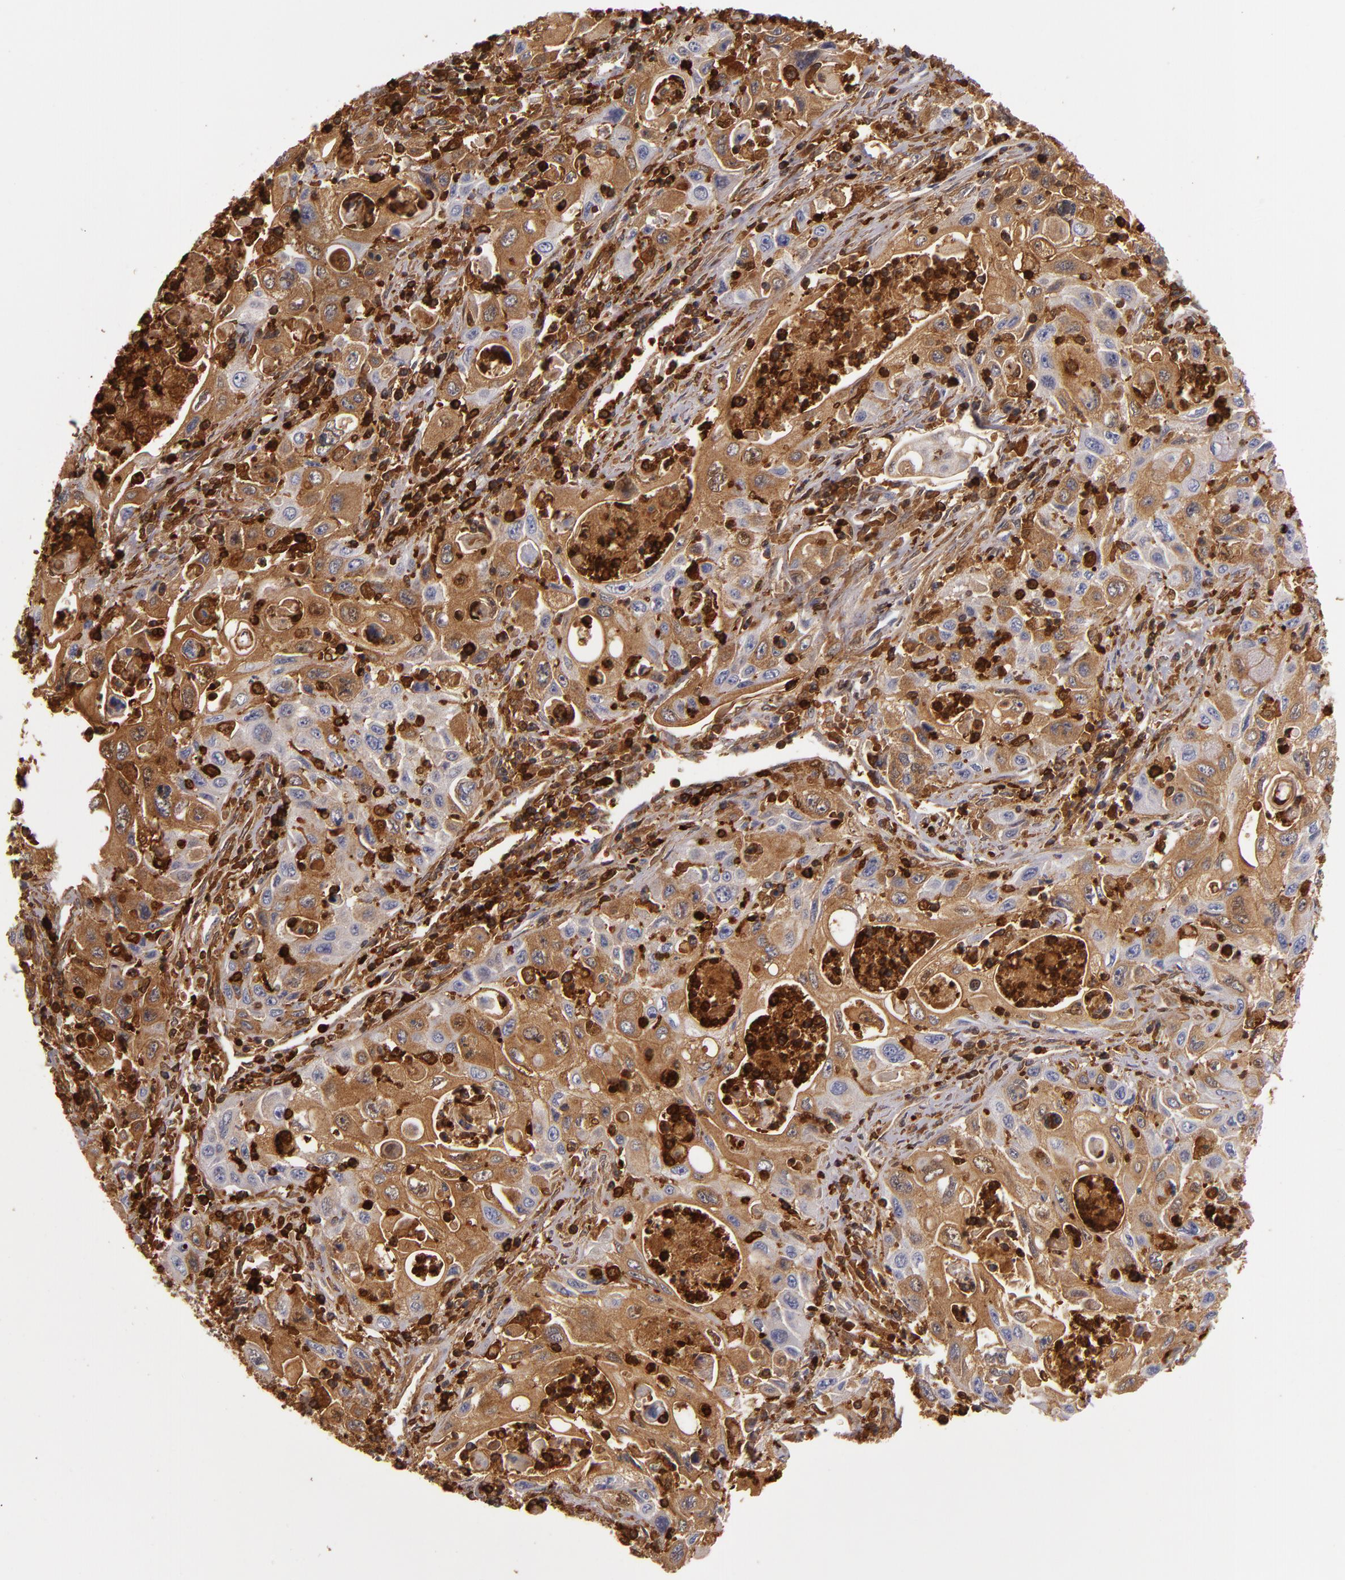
{"staining": {"intensity": "moderate", "quantity": "25%-75%", "location": "cytoplasmic/membranous"}, "tissue": "pancreatic cancer", "cell_type": "Tumor cells", "image_type": "cancer", "snomed": [{"axis": "morphology", "description": "Adenocarcinoma, NOS"}, {"axis": "topography", "description": "Pancreas"}], "caption": "The photomicrograph demonstrates immunohistochemical staining of pancreatic cancer. There is moderate cytoplasmic/membranous staining is identified in approximately 25%-75% of tumor cells.", "gene": "WAS", "patient": {"sex": "male", "age": 70}}